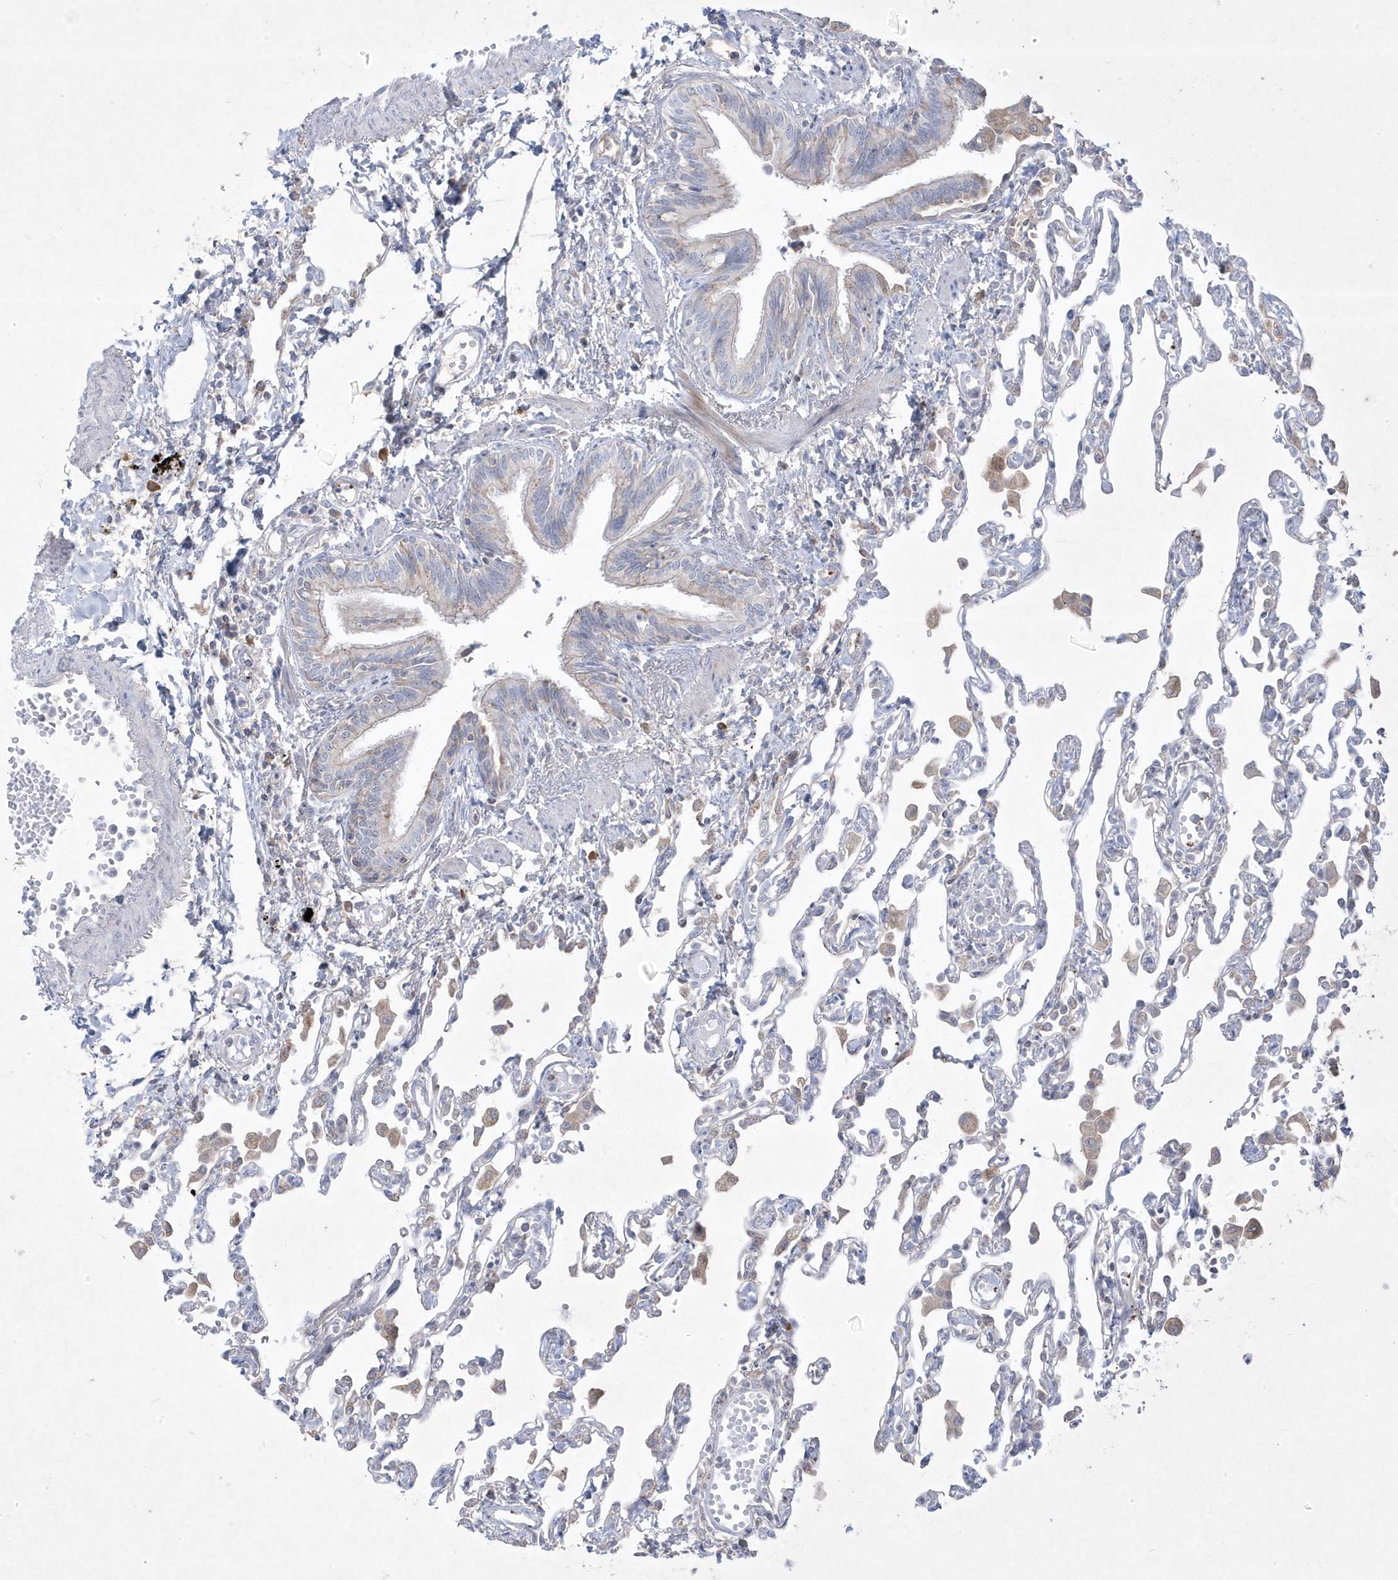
{"staining": {"intensity": "negative", "quantity": "none", "location": "none"}, "tissue": "lung", "cell_type": "Alveolar cells", "image_type": "normal", "snomed": [{"axis": "morphology", "description": "Normal tissue, NOS"}, {"axis": "topography", "description": "Bronchus"}, {"axis": "topography", "description": "Lung"}], "caption": "This histopathology image is of benign lung stained with IHC to label a protein in brown with the nuclei are counter-stained blue. There is no positivity in alveolar cells.", "gene": "ADAMTSL3", "patient": {"sex": "female", "age": 49}}